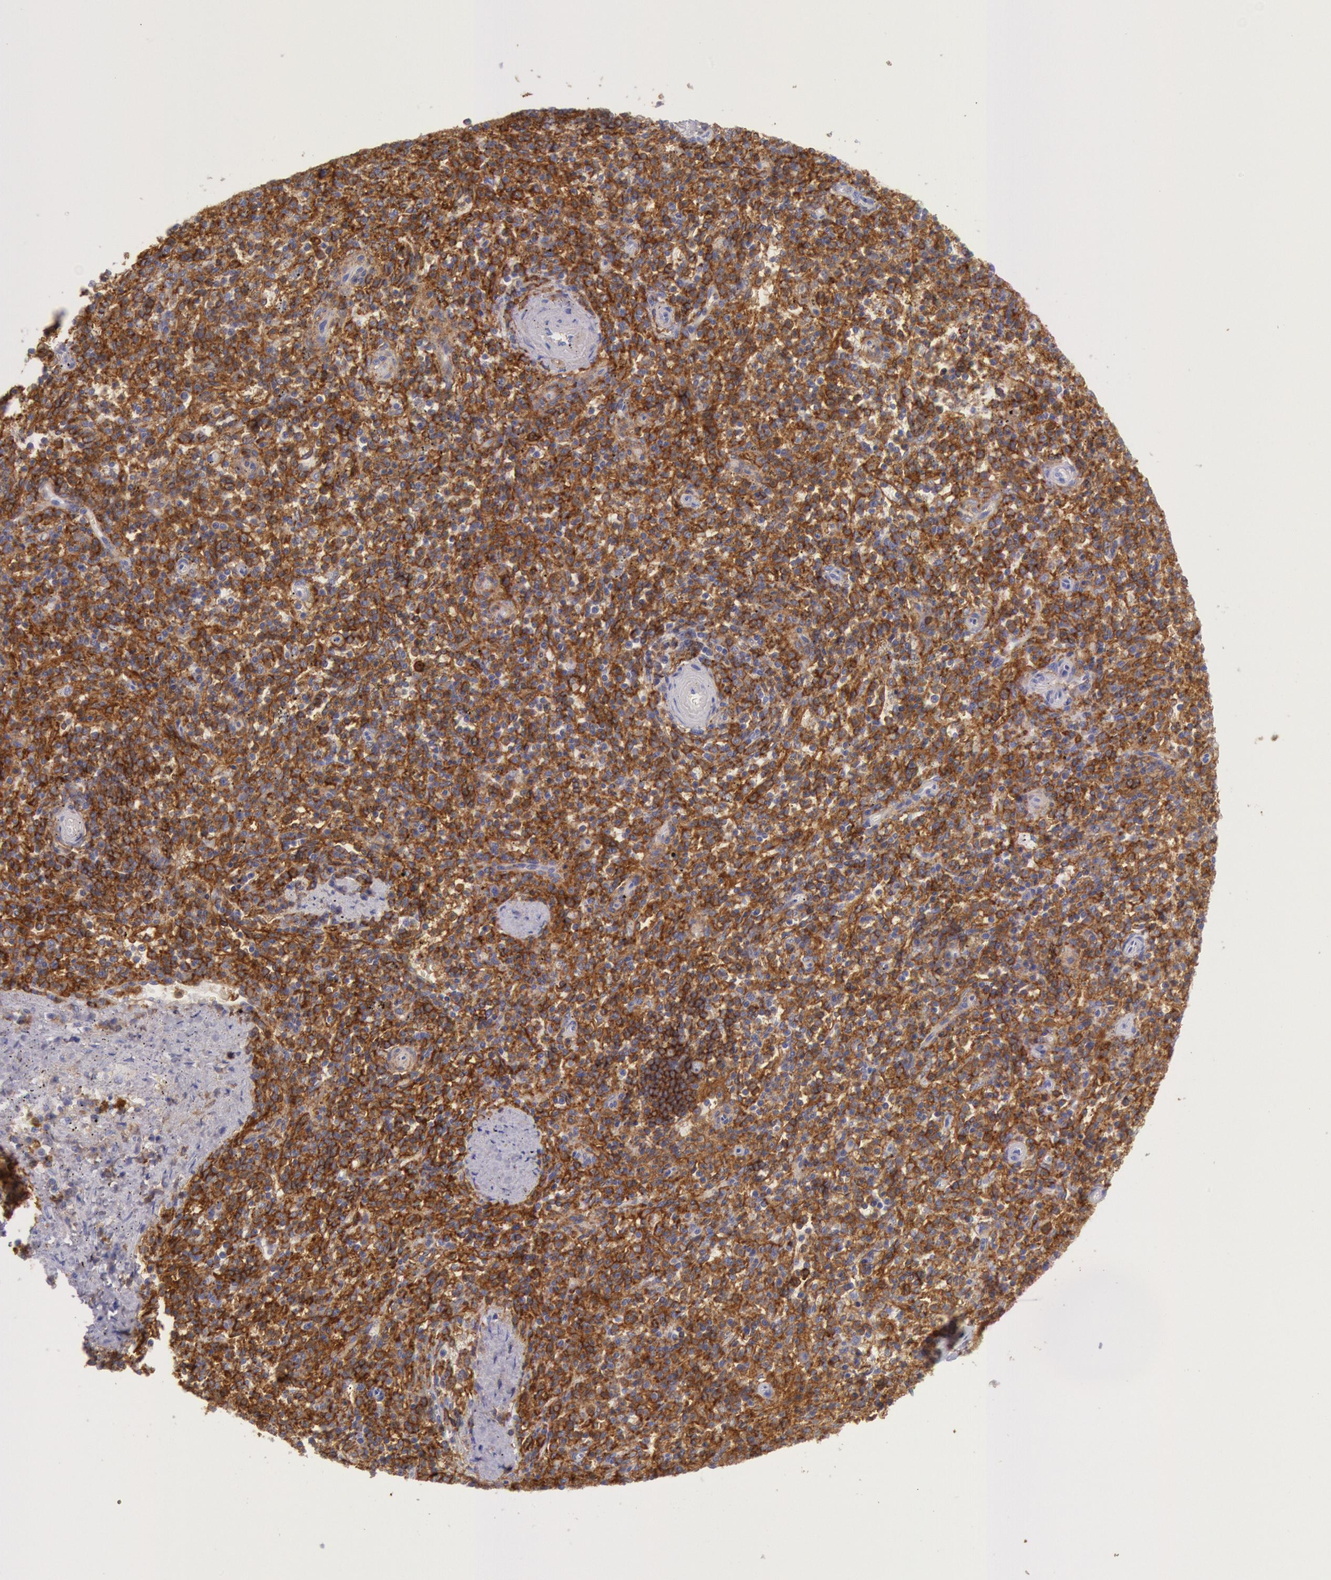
{"staining": {"intensity": "moderate", "quantity": ">75%", "location": "cytoplasmic/membranous"}, "tissue": "spleen", "cell_type": "Cells in red pulp", "image_type": "normal", "snomed": [{"axis": "morphology", "description": "Normal tissue, NOS"}, {"axis": "topography", "description": "Spleen"}], "caption": "Benign spleen reveals moderate cytoplasmic/membranous staining in approximately >75% of cells in red pulp, visualized by immunohistochemistry.", "gene": "LYN", "patient": {"sex": "male", "age": 72}}